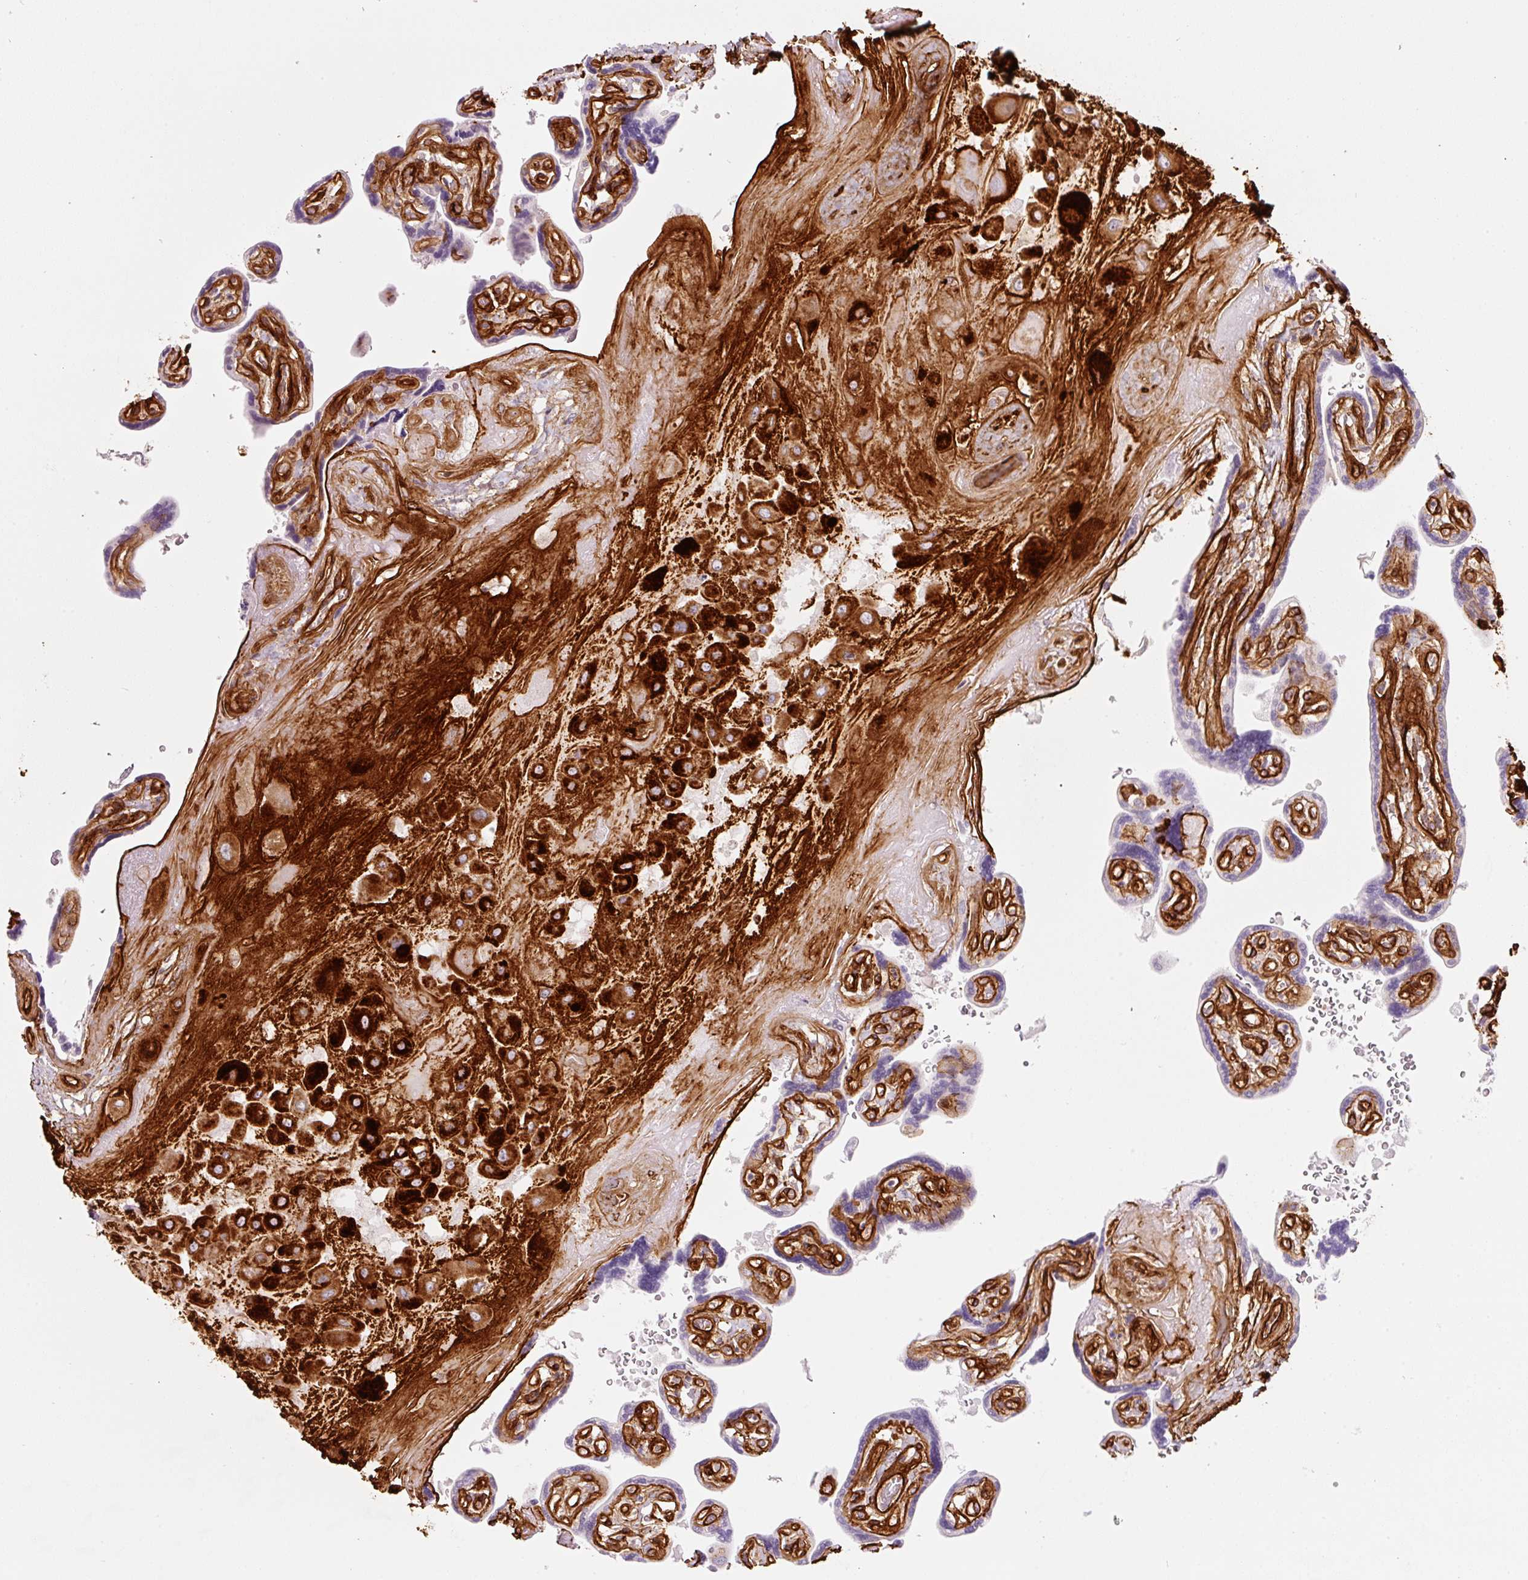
{"staining": {"intensity": "strong", "quantity": ">75%", "location": "cytoplasmic/membranous"}, "tissue": "placenta", "cell_type": "Decidual cells", "image_type": "normal", "snomed": [{"axis": "morphology", "description": "Normal tissue, NOS"}, {"axis": "topography", "description": "Placenta"}], "caption": "Immunohistochemical staining of unremarkable placenta exhibits high levels of strong cytoplasmic/membranous expression in about >75% of decidual cells.", "gene": "LOXL4", "patient": {"sex": "female", "age": 32}}